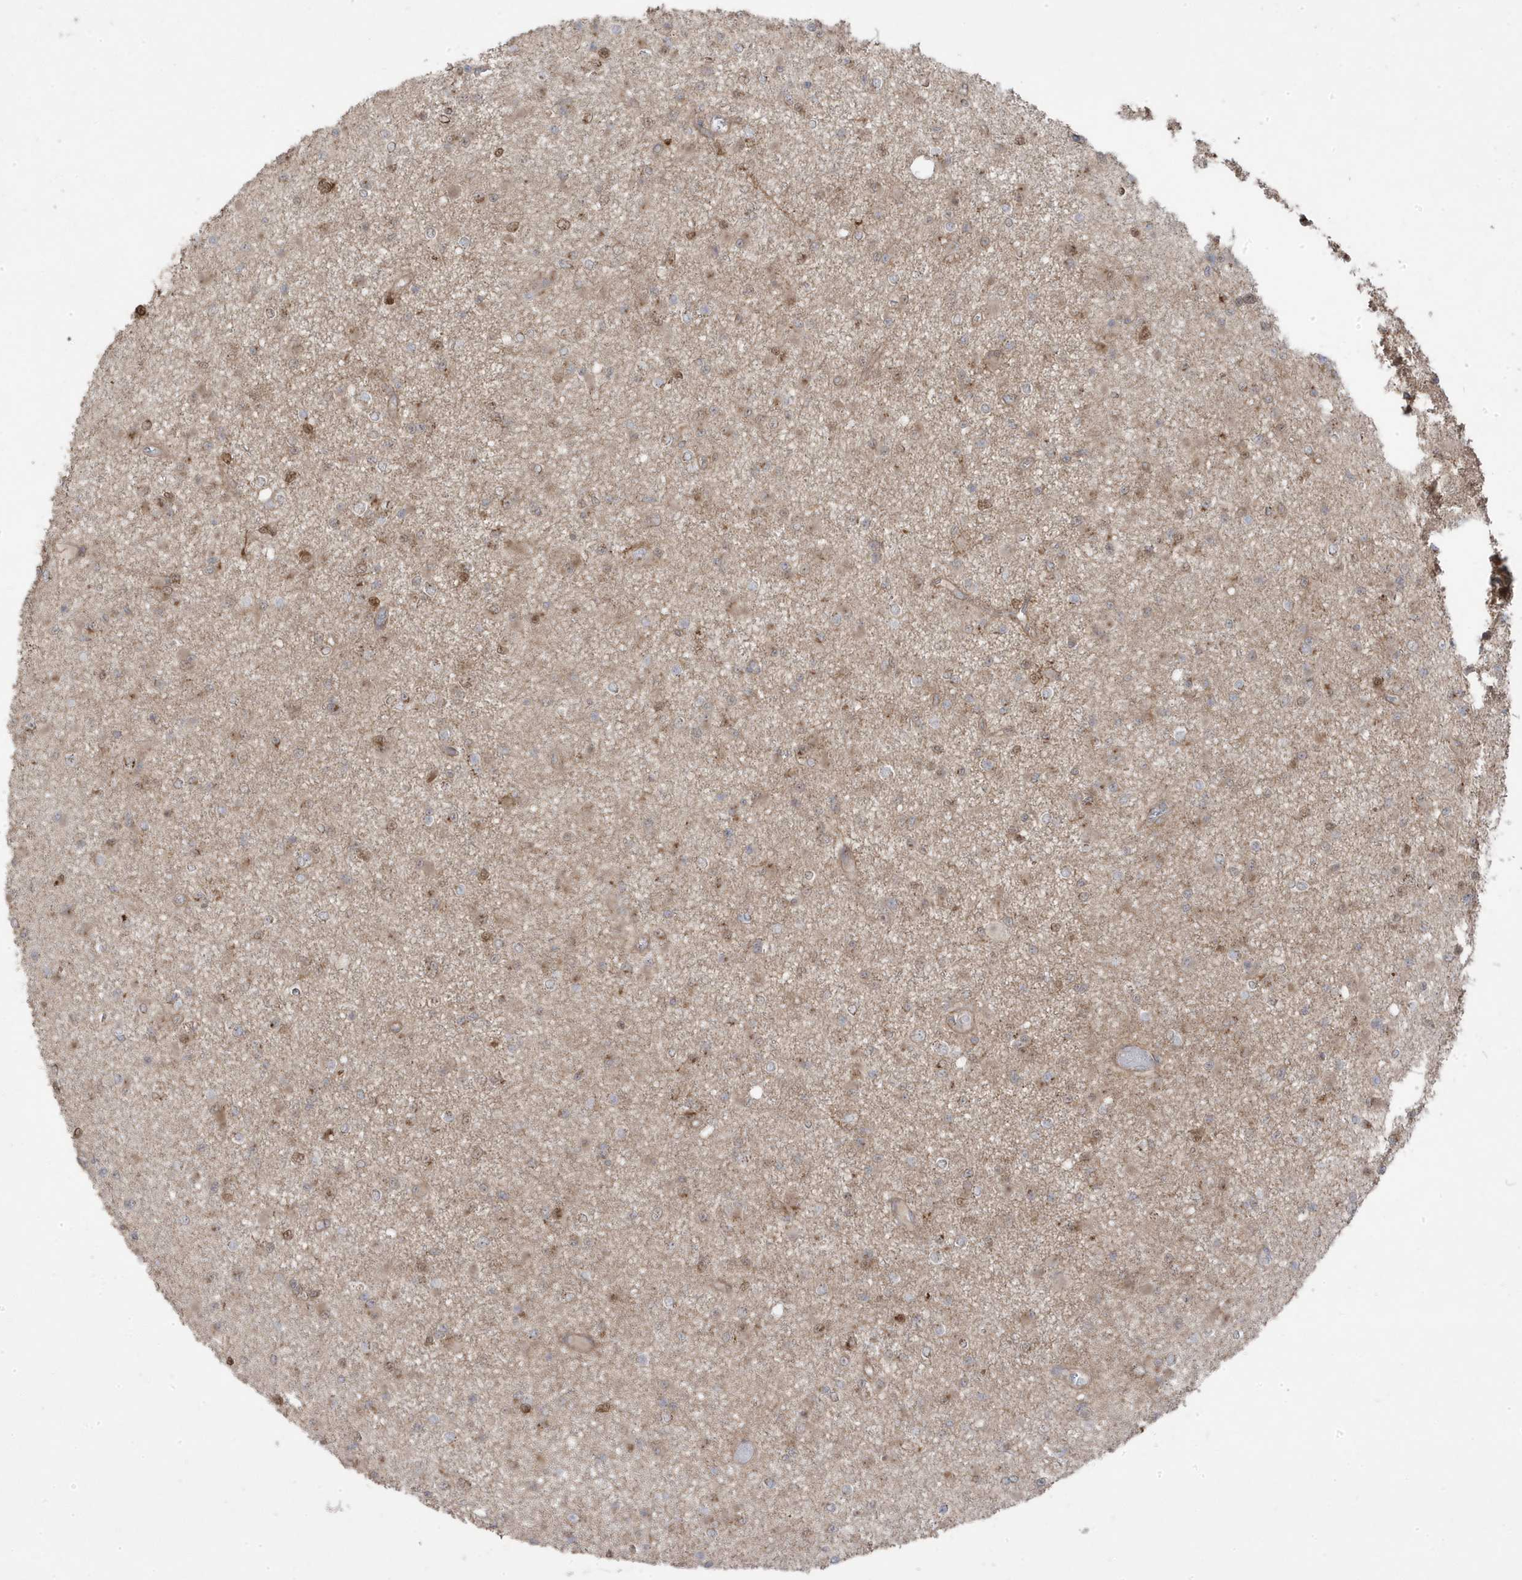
{"staining": {"intensity": "moderate", "quantity": "<25%", "location": "nuclear"}, "tissue": "glioma", "cell_type": "Tumor cells", "image_type": "cancer", "snomed": [{"axis": "morphology", "description": "Glioma, malignant, Low grade"}, {"axis": "topography", "description": "Brain"}], "caption": "The immunohistochemical stain labels moderate nuclear staining in tumor cells of malignant glioma (low-grade) tissue. (Brightfield microscopy of DAB IHC at high magnification).", "gene": "CETN3", "patient": {"sex": "female", "age": 22}}